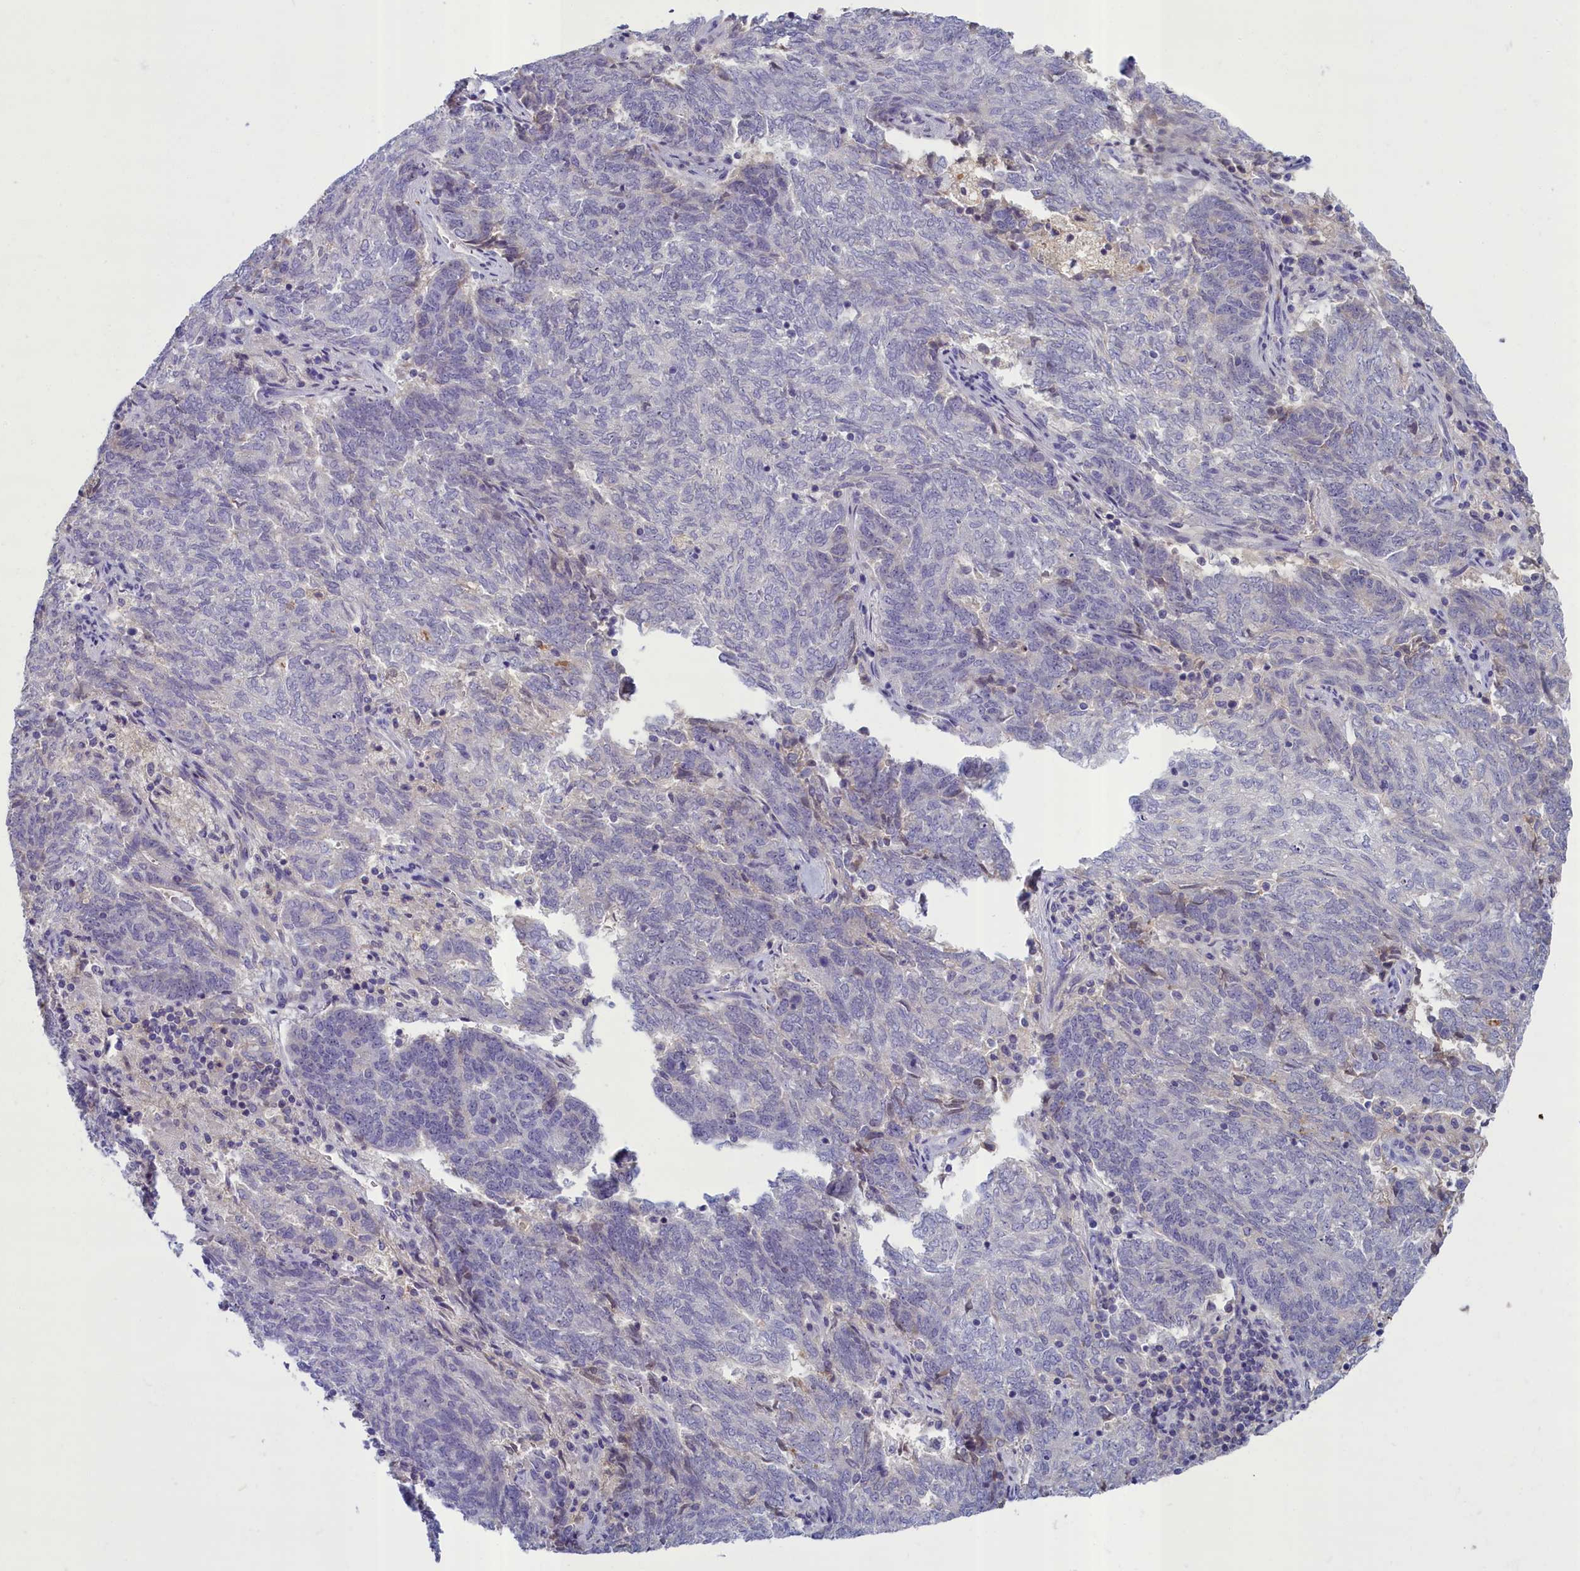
{"staining": {"intensity": "negative", "quantity": "none", "location": "none"}, "tissue": "endometrial cancer", "cell_type": "Tumor cells", "image_type": "cancer", "snomed": [{"axis": "morphology", "description": "Adenocarcinoma, NOS"}, {"axis": "topography", "description": "Endometrium"}], "caption": "A micrograph of endometrial cancer (adenocarcinoma) stained for a protein shows no brown staining in tumor cells. (Stains: DAB immunohistochemistry (IHC) with hematoxylin counter stain, Microscopy: brightfield microscopy at high magnification).", "gene": "SV2C", "patient": {"sex": "female", "age": 80}}